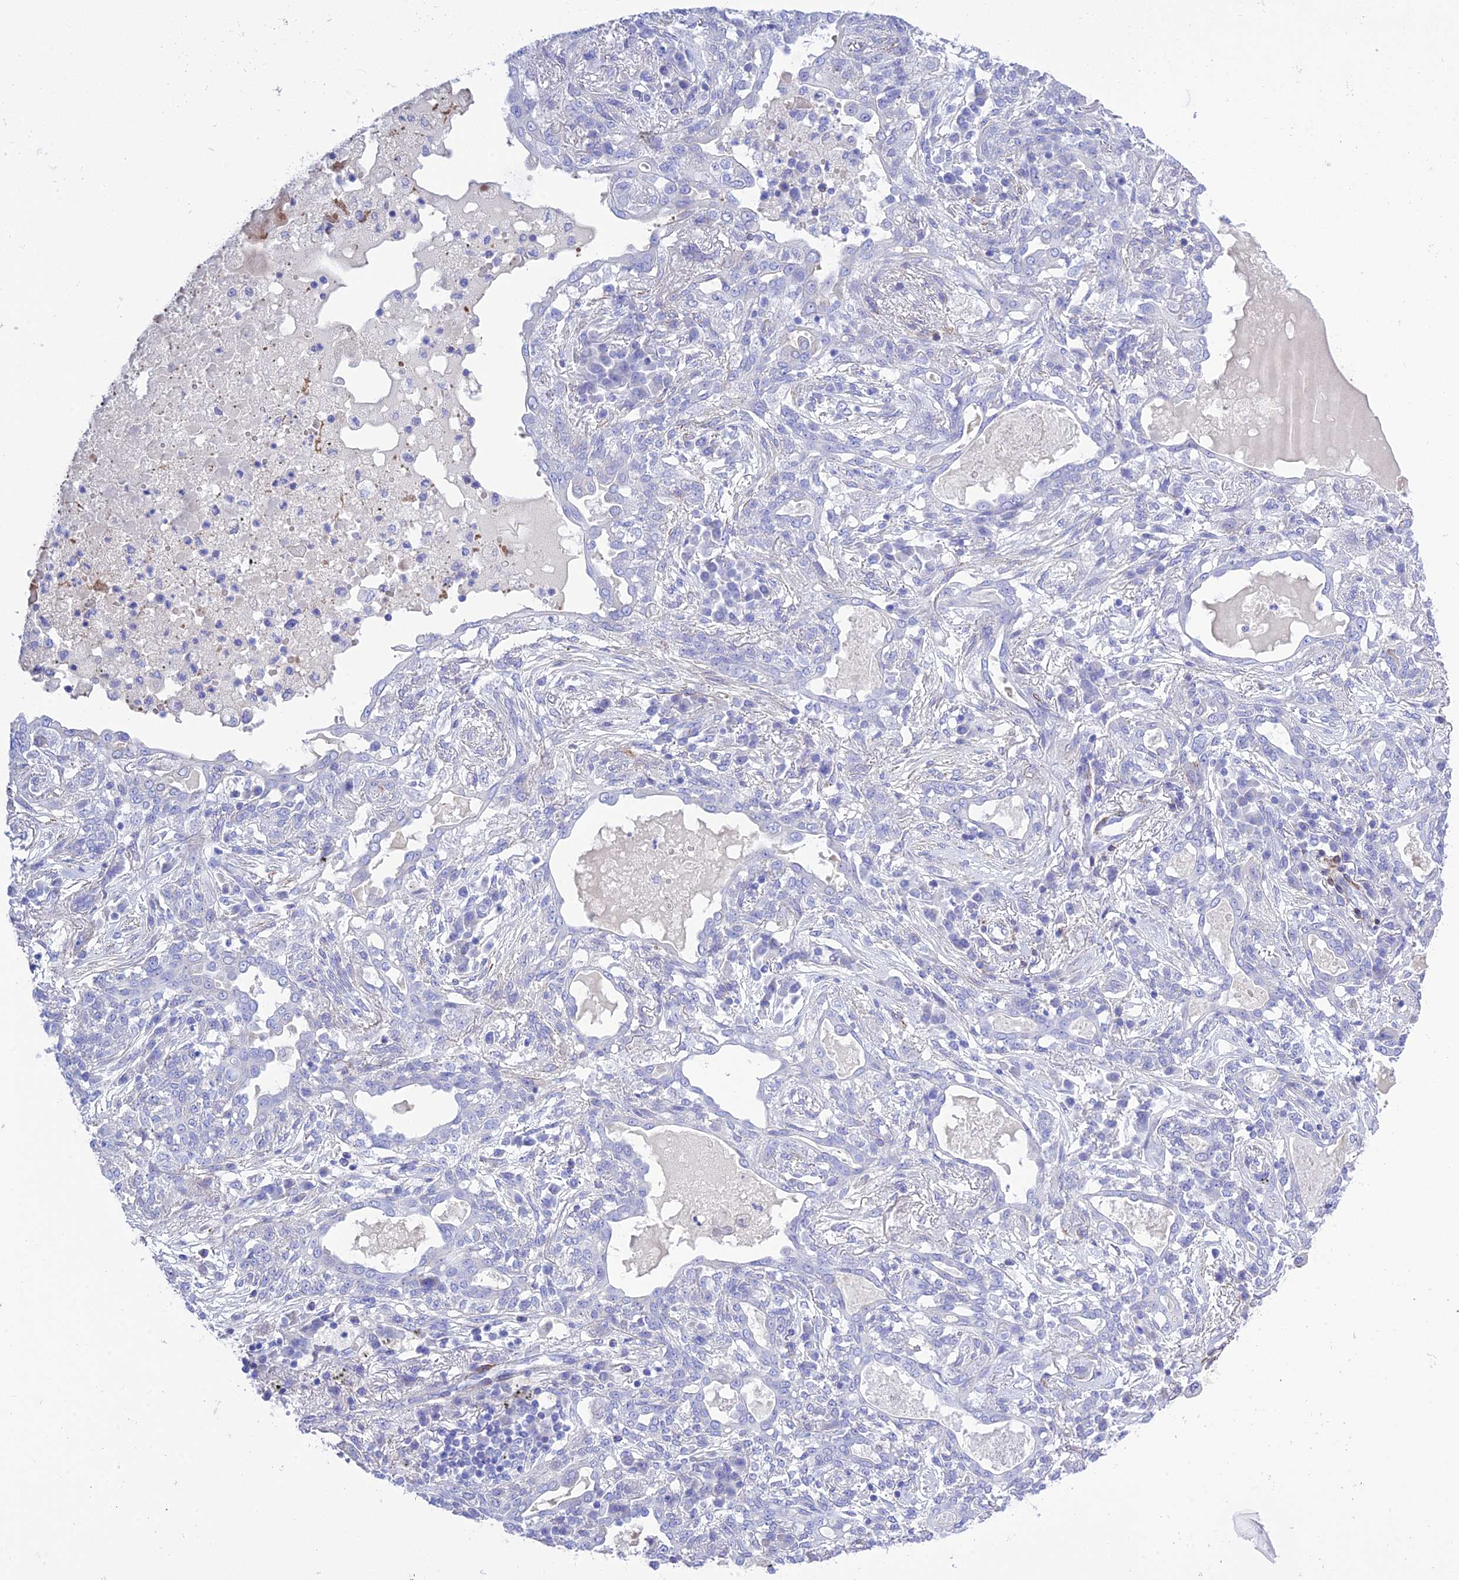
{"staining": {"intensity": "negative", "quantity": "none", "location": "none"}, "tissue": "lung cancer", "cell_type": "Tumor cells", "image_type": "cancer", "snomed": [{"axis": "morphology", "description": "Squamous cell carcinoma, NOS"}, {"axis": "topography", "description": "Lung"}], "caption": "Tumor cells show no significant protein expression in lung squamous cell carcinoma.", "gene": "FRA10AC1", "patient": {"sex": "female", "age": 70}}